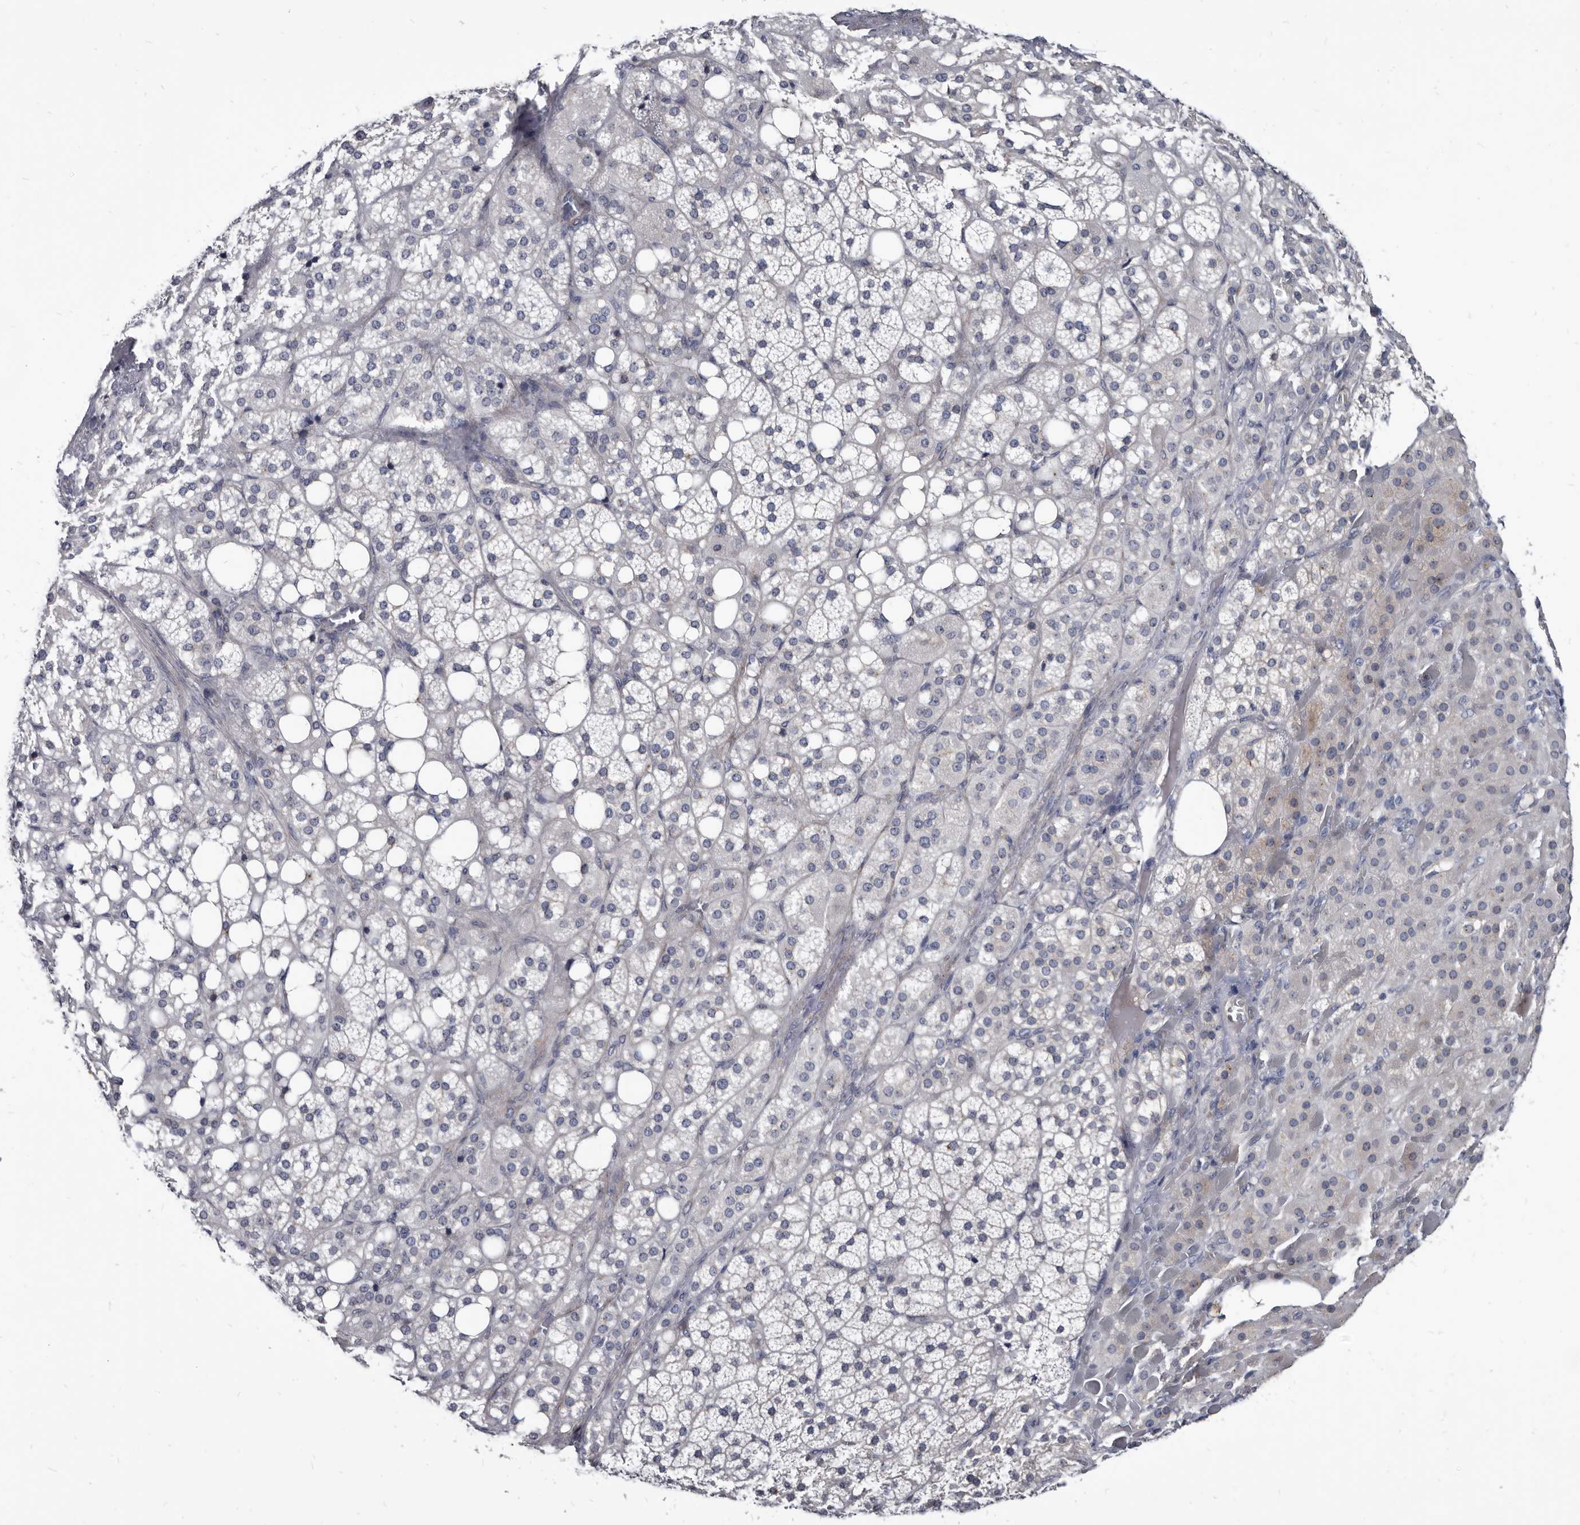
{"staining": {"intensity": "negative", "quantity": "none", "location": "none"}, "tissue": "adrenal gland", "cell_type": "Glandular cells", "image_type": "normal", "snomed": [{"axis": "morphology", "description": "Normal tissue, NOS"}, {"axis": "topography", "description": "Adrenal gland"}], "caption": "DAB (3,3'-diaminobenzidine) immunohistochemical staining of normal human adrenal gland exhibits no significant staining in glandular cells.", "gene": "PRSS8", "patient": {"sex": "female", "age": 59}}